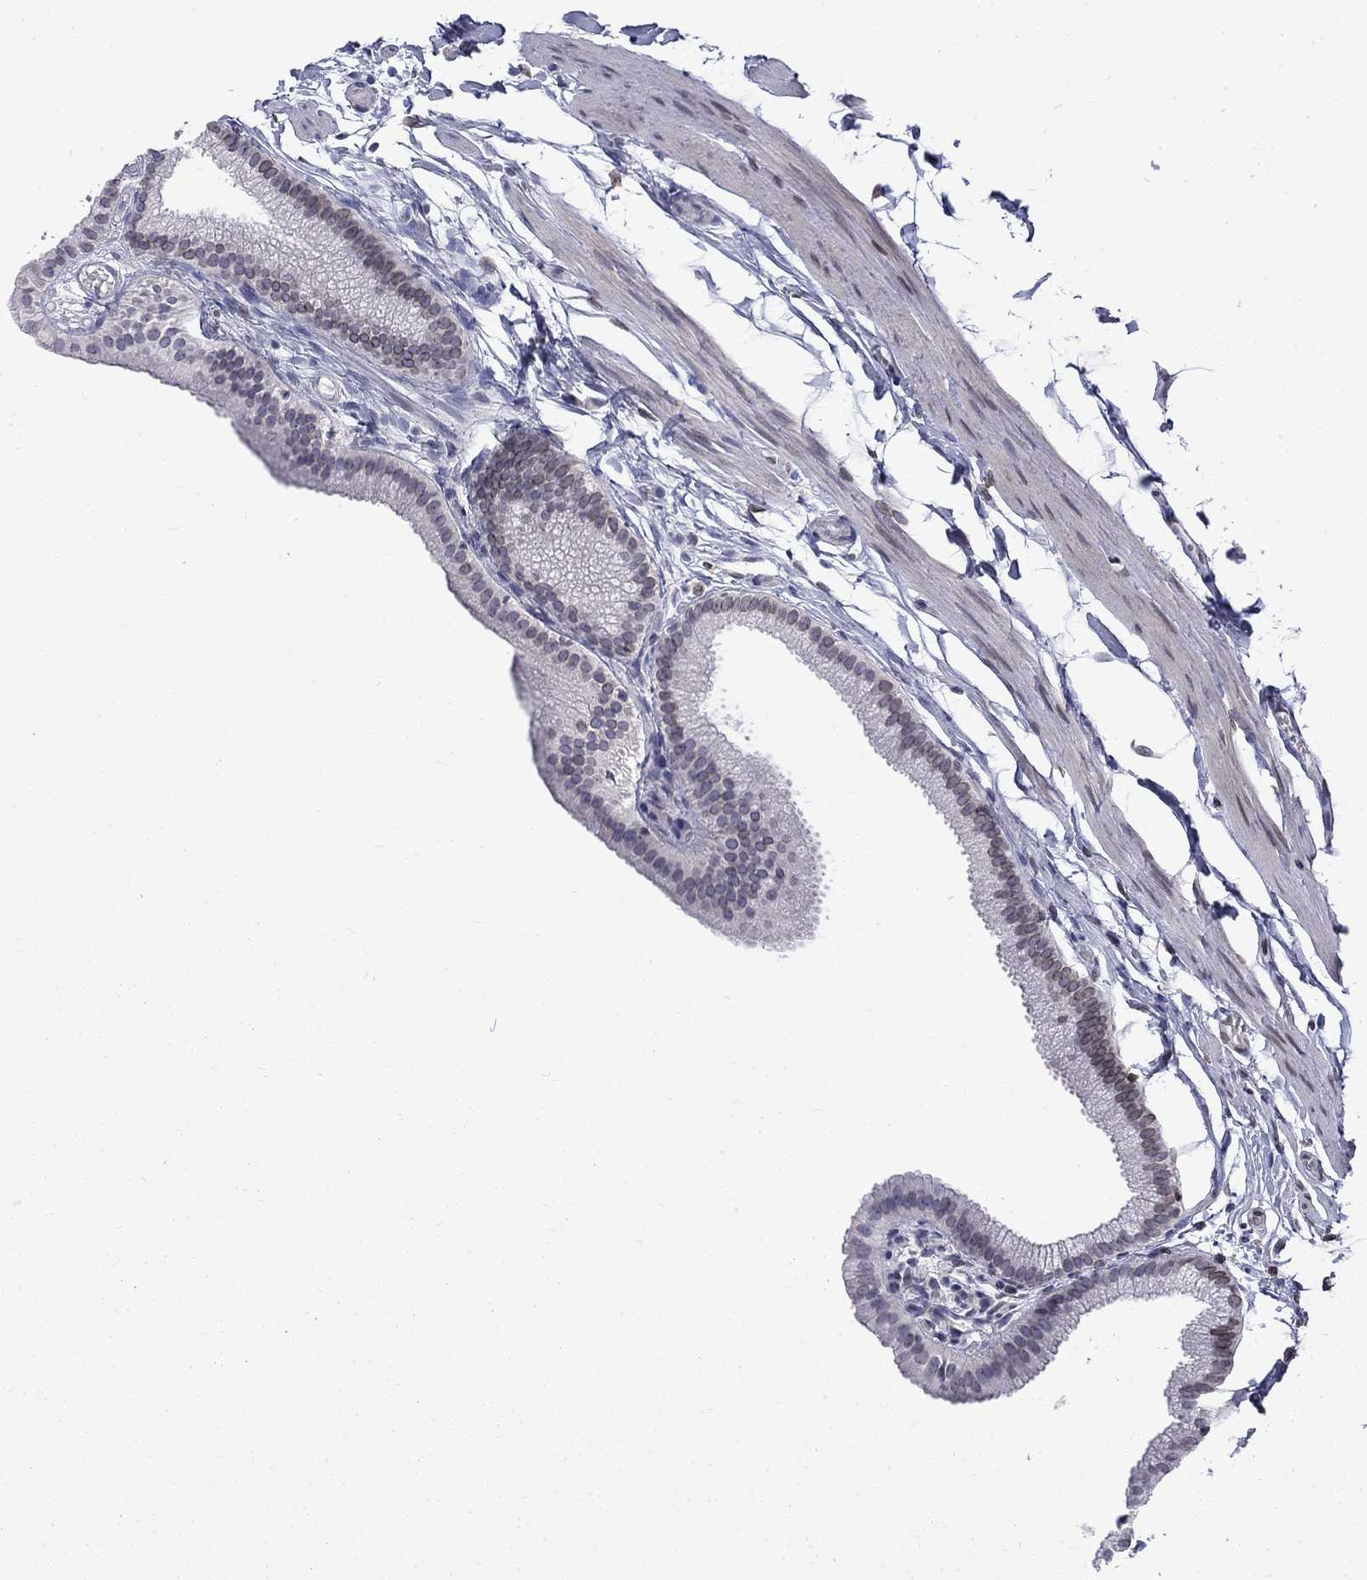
{"staining": {"intensity": "moderate", "quantity": "<25%", "location": "cytoplasmic/membranous,nuclear"}, "tissue": "gallbladder", "cell_type": "Glandular cells", "image_type": "normal", "snomed": [{"axis": "morphology", "description": "Normal tissue, NOS"}, {"axis": "topography", "description": "Gallbladder"}], "caption": "Immunohistochemical staining of normal human gallbladder reveals low levels of moderate cytoplasmic/membranous,nuclear positivity in about <25% of glandular cells.", "gene": "SLA", "patient": {"sex": "female", "age": 45}}